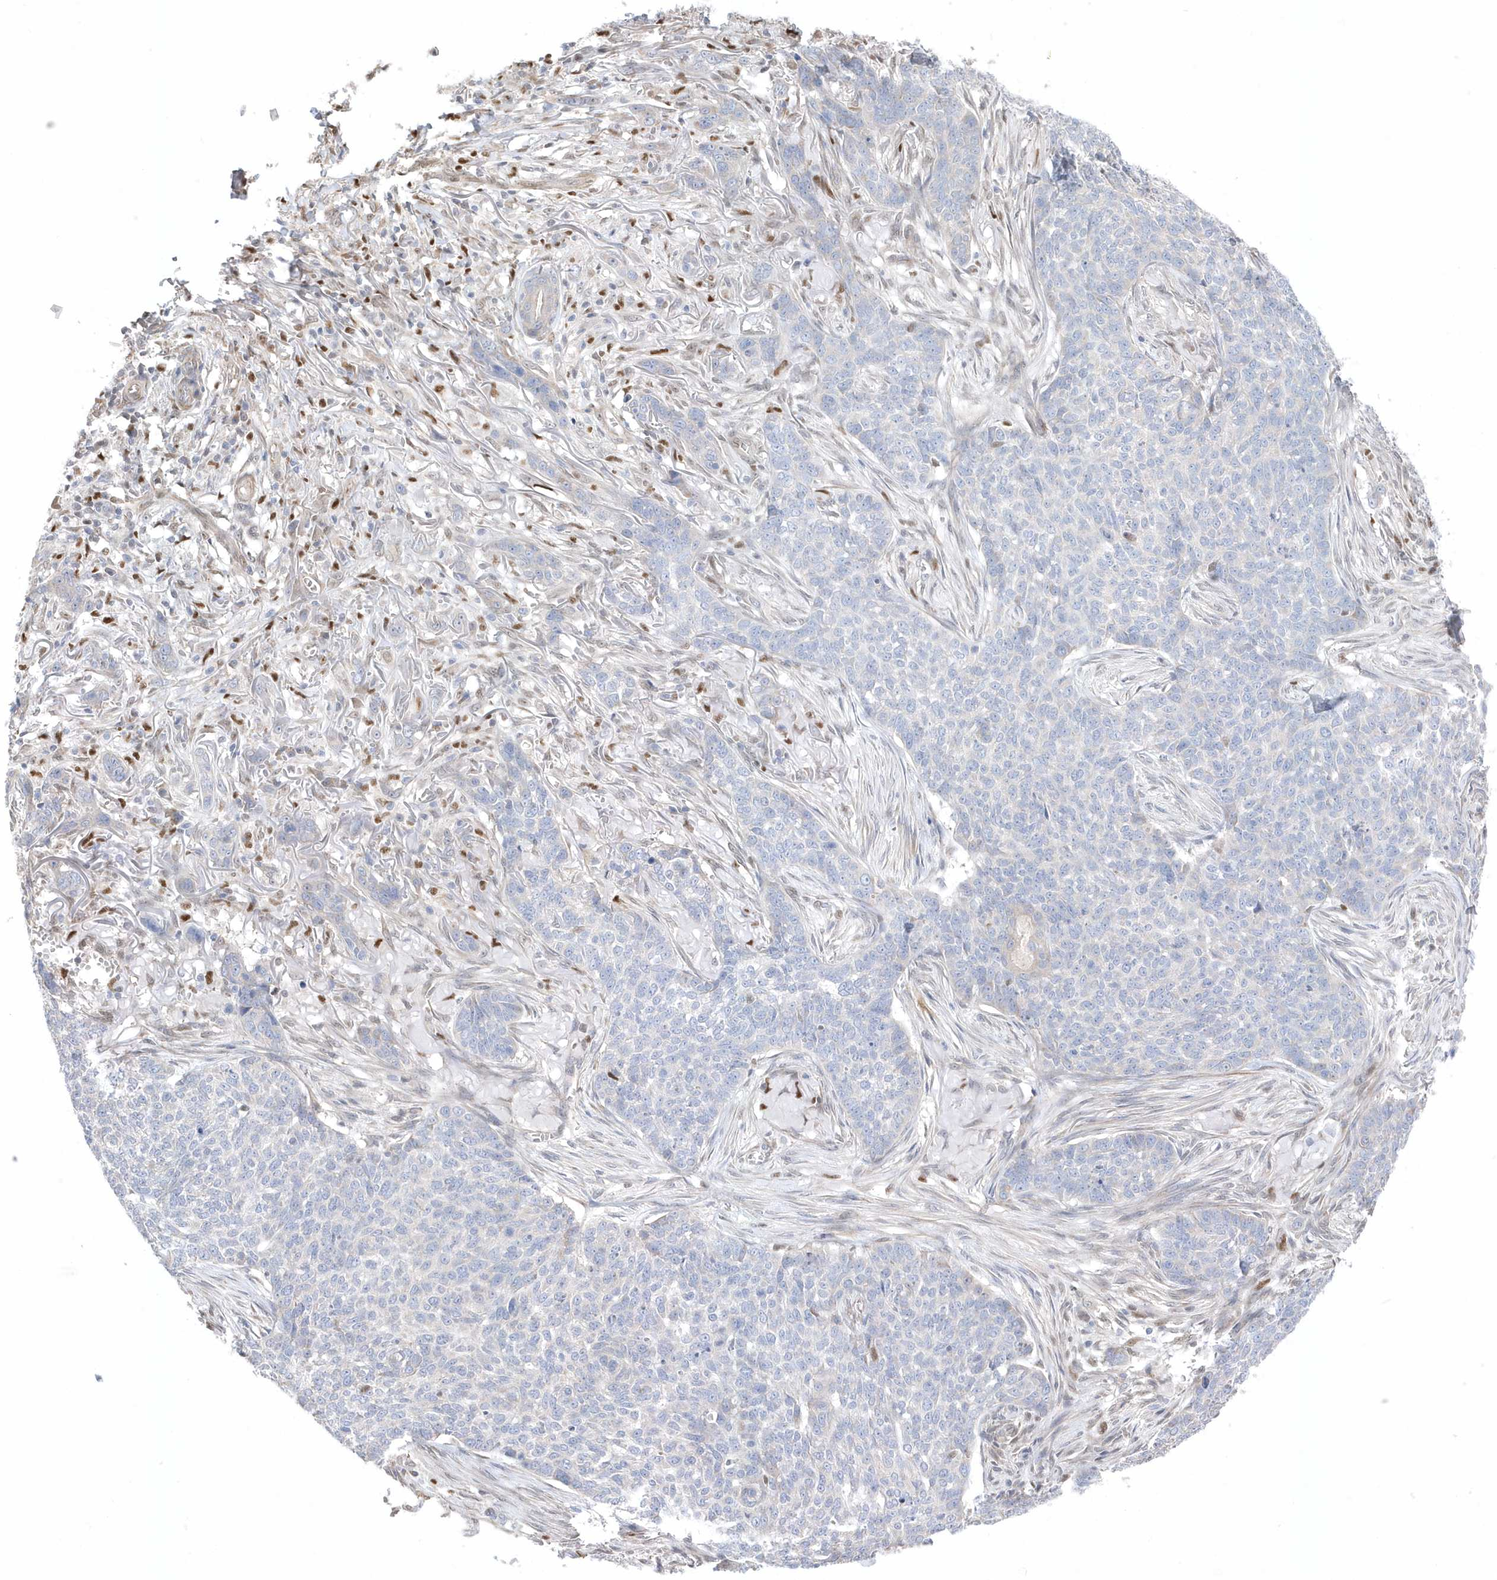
{"staining": {"intensity": "negative", "quantity": "none", "location": "none"}, "tissue": "skin cancer", "cell_type": "Tumor cells", "image_type": "cancer", "snomed": [{"axis": "morphology", "description": "Basal cell carcinoma"}, {"axis": "topography", "description": "Skin"}], "caption": "Tumor cells show no significant protein positivity in basal cell carcinoma (skin).", "gene": "GTPBP6", "patient": {"sex": "male", "age": 85}}